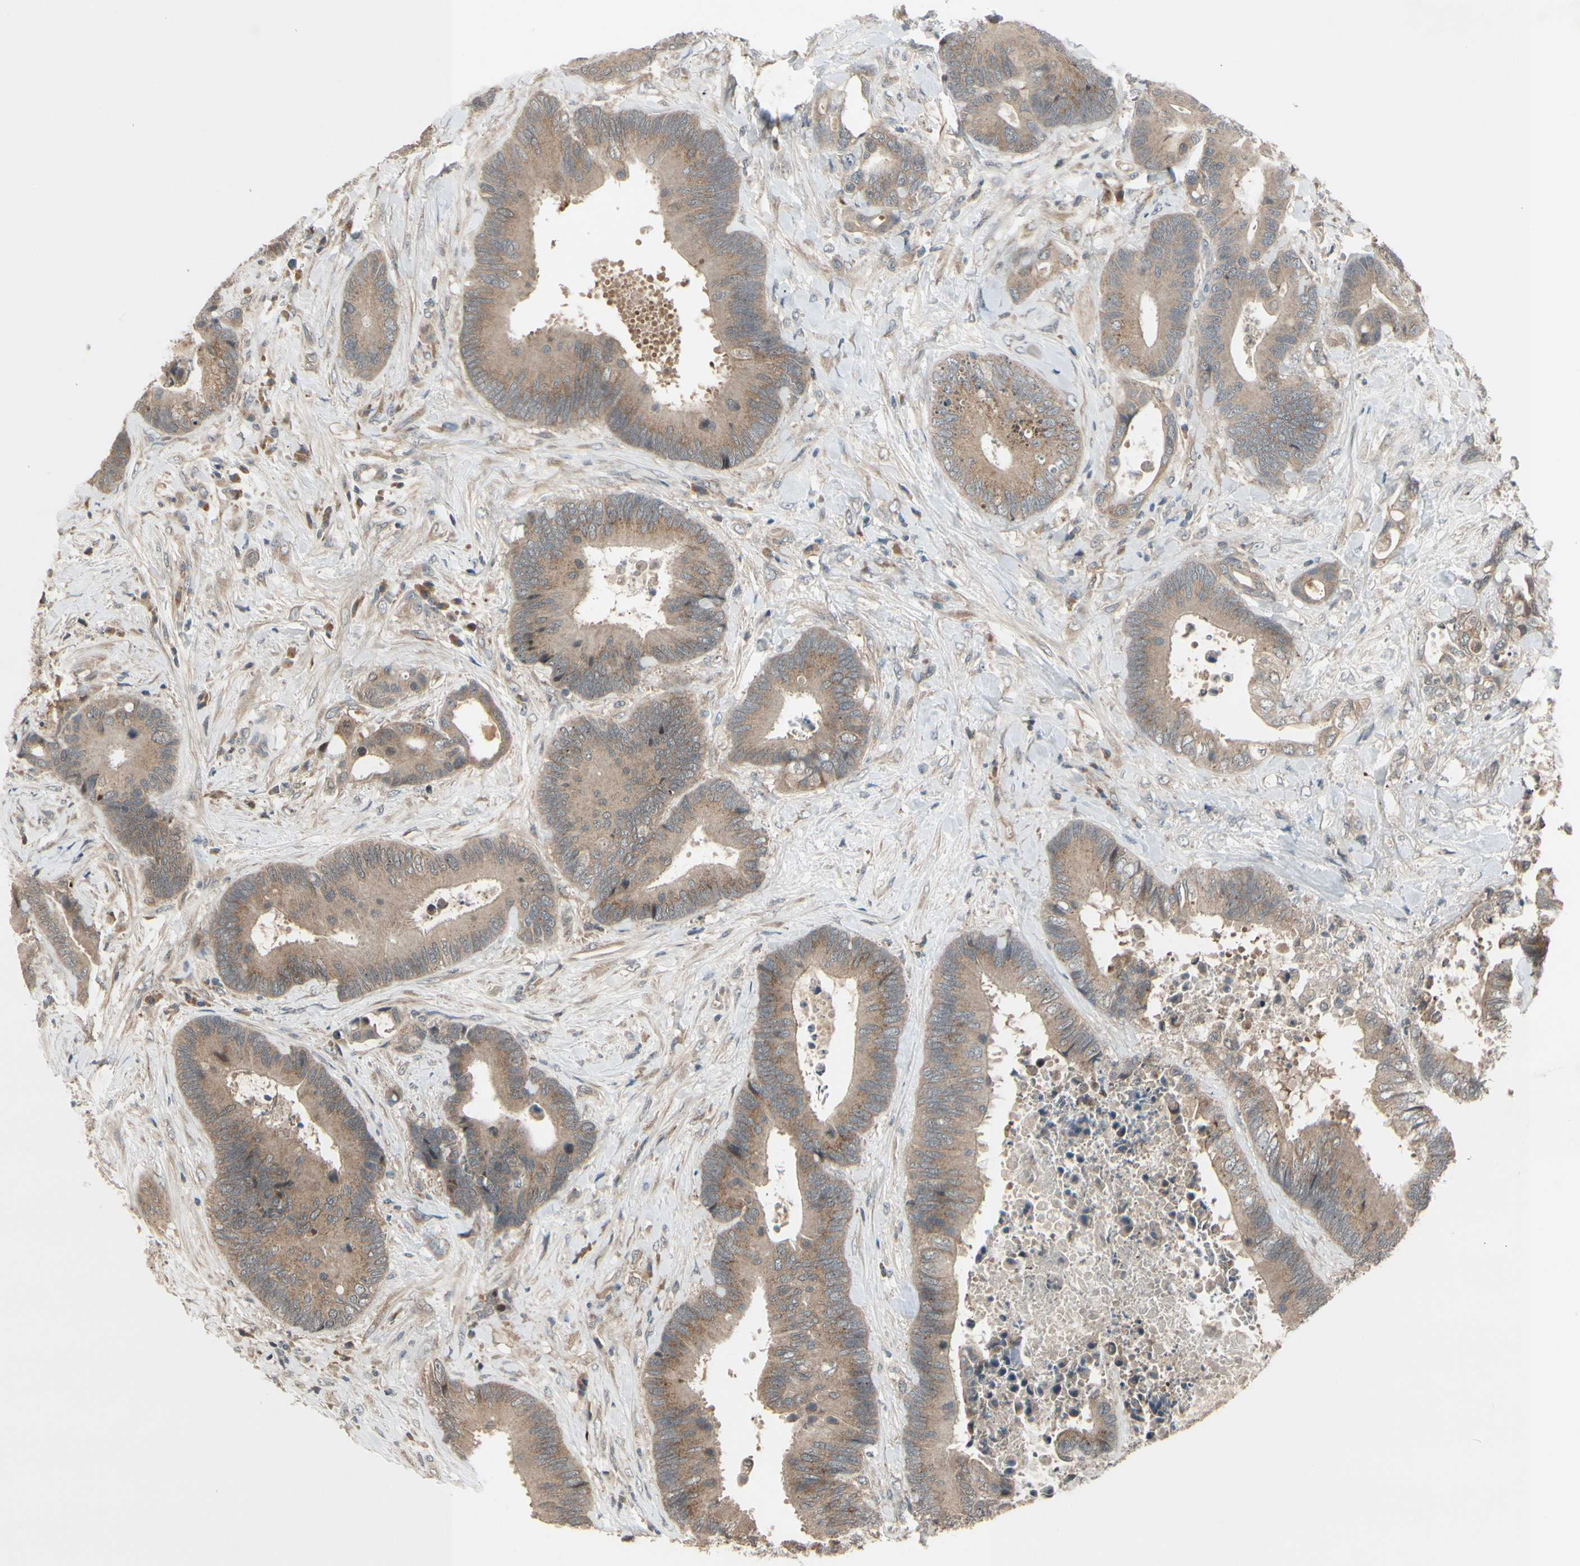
{"staining": {"intensity": "moderate", "quantity": ">75%", "location": "cytoplasmic/membranous"}, "tissue": "colorectal cancer", "cell_type": "Tumor cells", "image_type": "cancer", "snomed": [{"axis": "morphology", "description": "Adenocarcinoma, NOS"}, {"axis": "topography", "description": "Rectum"}], "caption": "Colorectal cancer (adenocarcinoma) tissue shows moderate cytoplasmic/membranous expression in approximately >75% of tumor cells", "gene": "FHDC1", "patient": {"sex": "male", "age": 55}}